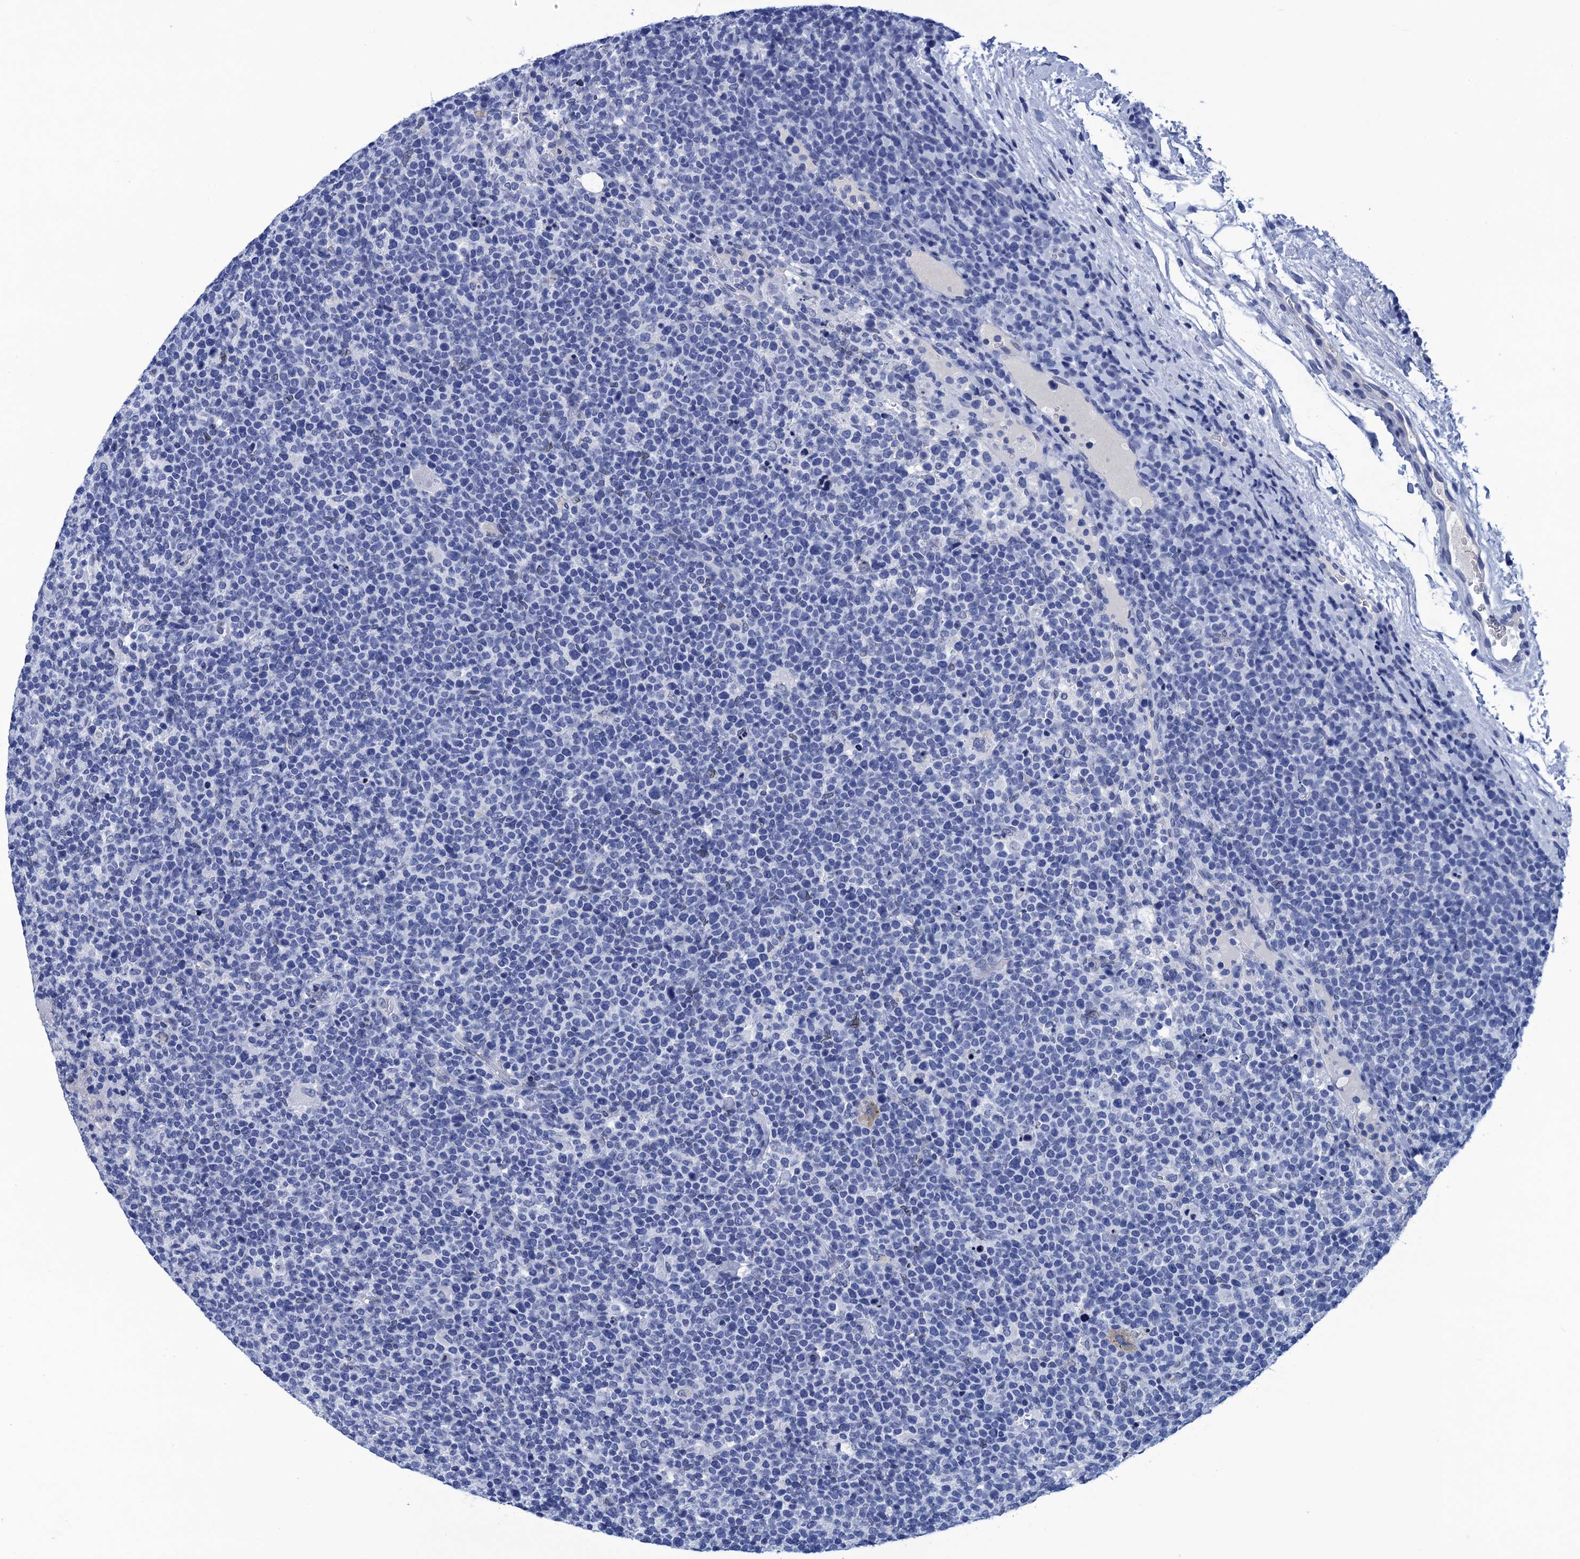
{"staining": {"intensity": "negative", "quantity": "none", "location": "none"}, "tissue": "lymphoma", "cell_type": "Tumor cells", "image_type": "cancer", "snomed": [{"axis": "morphology", "description": "Malignant lymphoma, non-Hodgkin's type, High grade"}, {"axis": "topography", "description": "Lymph node"}], "caption": "Immunohistochemical staining of human high-grade malignant lymphoma, non-Hodgkin's type demonstrates no significant staining in tumor cells.", "gene": "METTL25", "patient": {"sex": "male", "age": 61}}